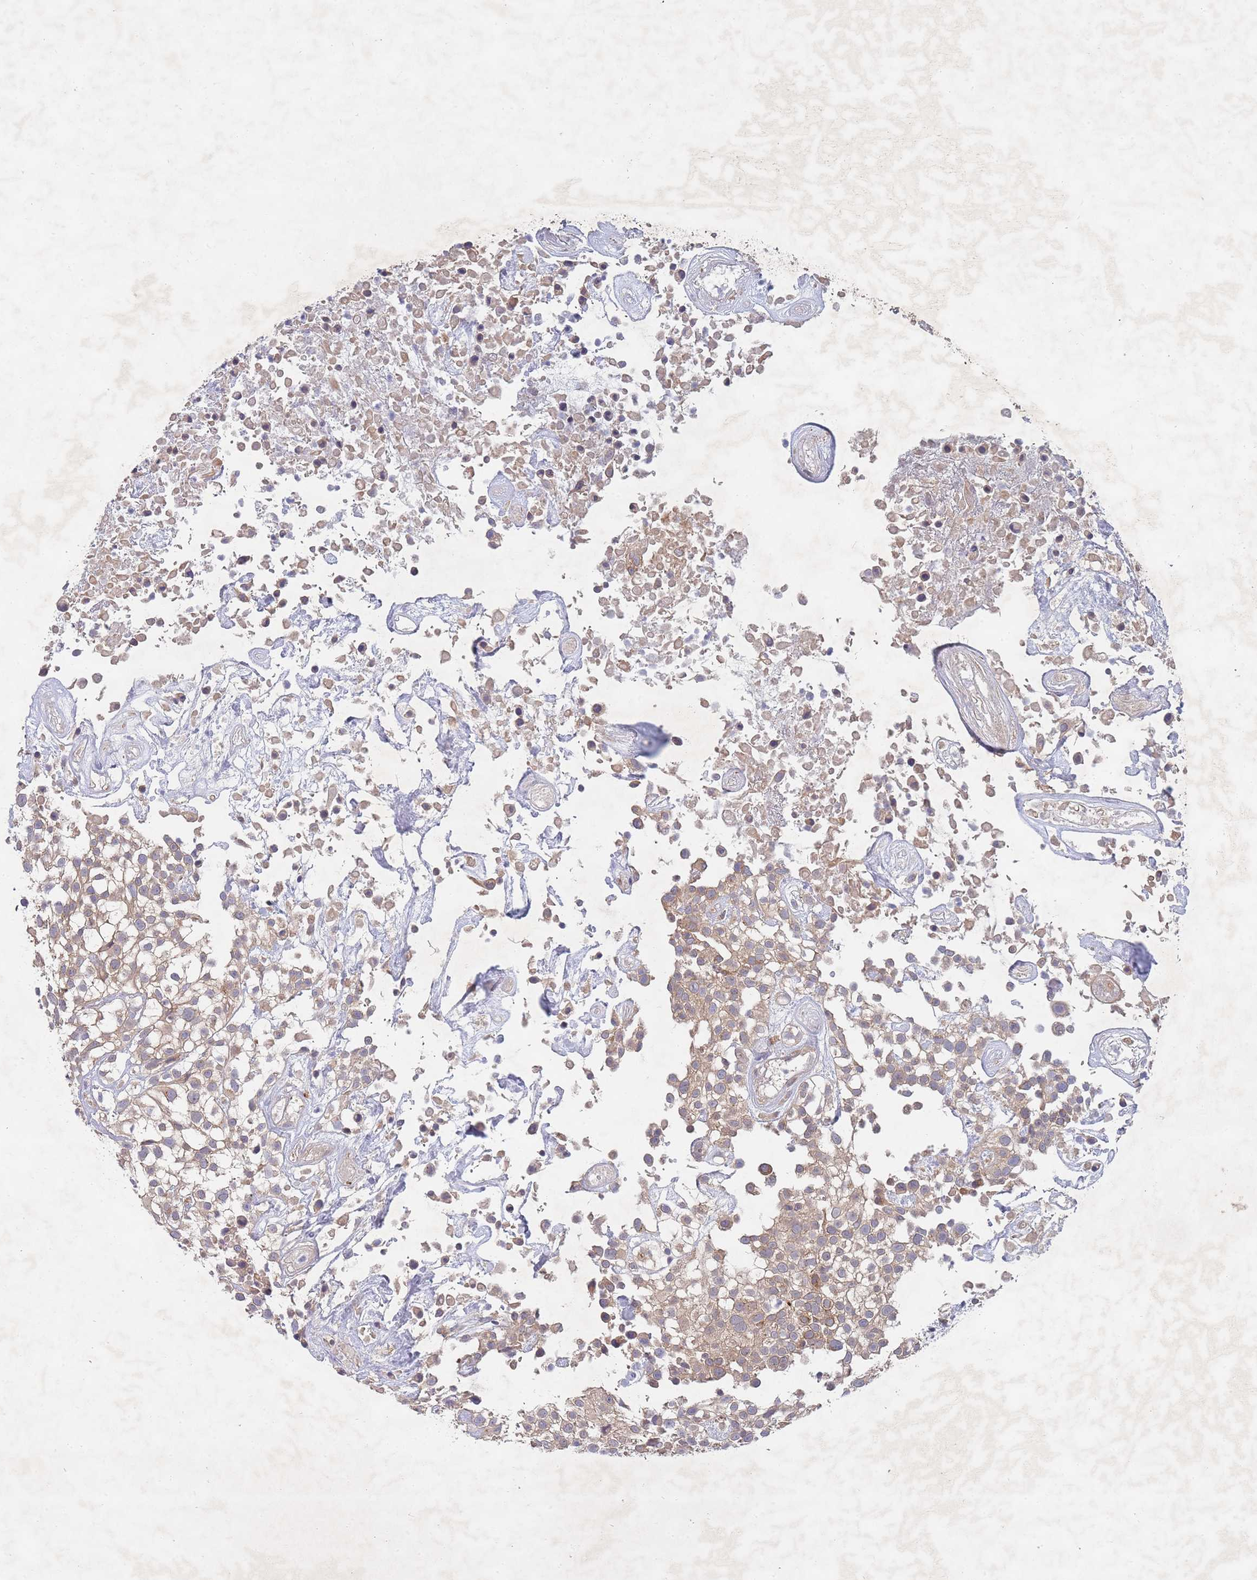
{"staining": {"intensity": "weak", "quantity": ">75%", "location": "cytoplasmic/membranous"}, "tissue": "urothelial cancer", "cell_type": "Tumor cells", "image_type": "cancer", "snomed": [{"axis": "morphology", "description": "Urothelial carcinoma, High grade"}, {"axis": "topography", "description": "Urinary bladder"}], "caption": "The histopathology image shows immunohistochemical staining of urothelial cancer. There is weak cytoplasmic/membranous positivity is present in approximately >75% of tumor cells. The protein is stained brown, and the nuclei are stained in blue (DAB (3,3'-diaminobenzidine) IHC with brightfield microscopy, high magnification).", "gene": "SLC35F5", "patient": {"sex": "male", "age": 56}}